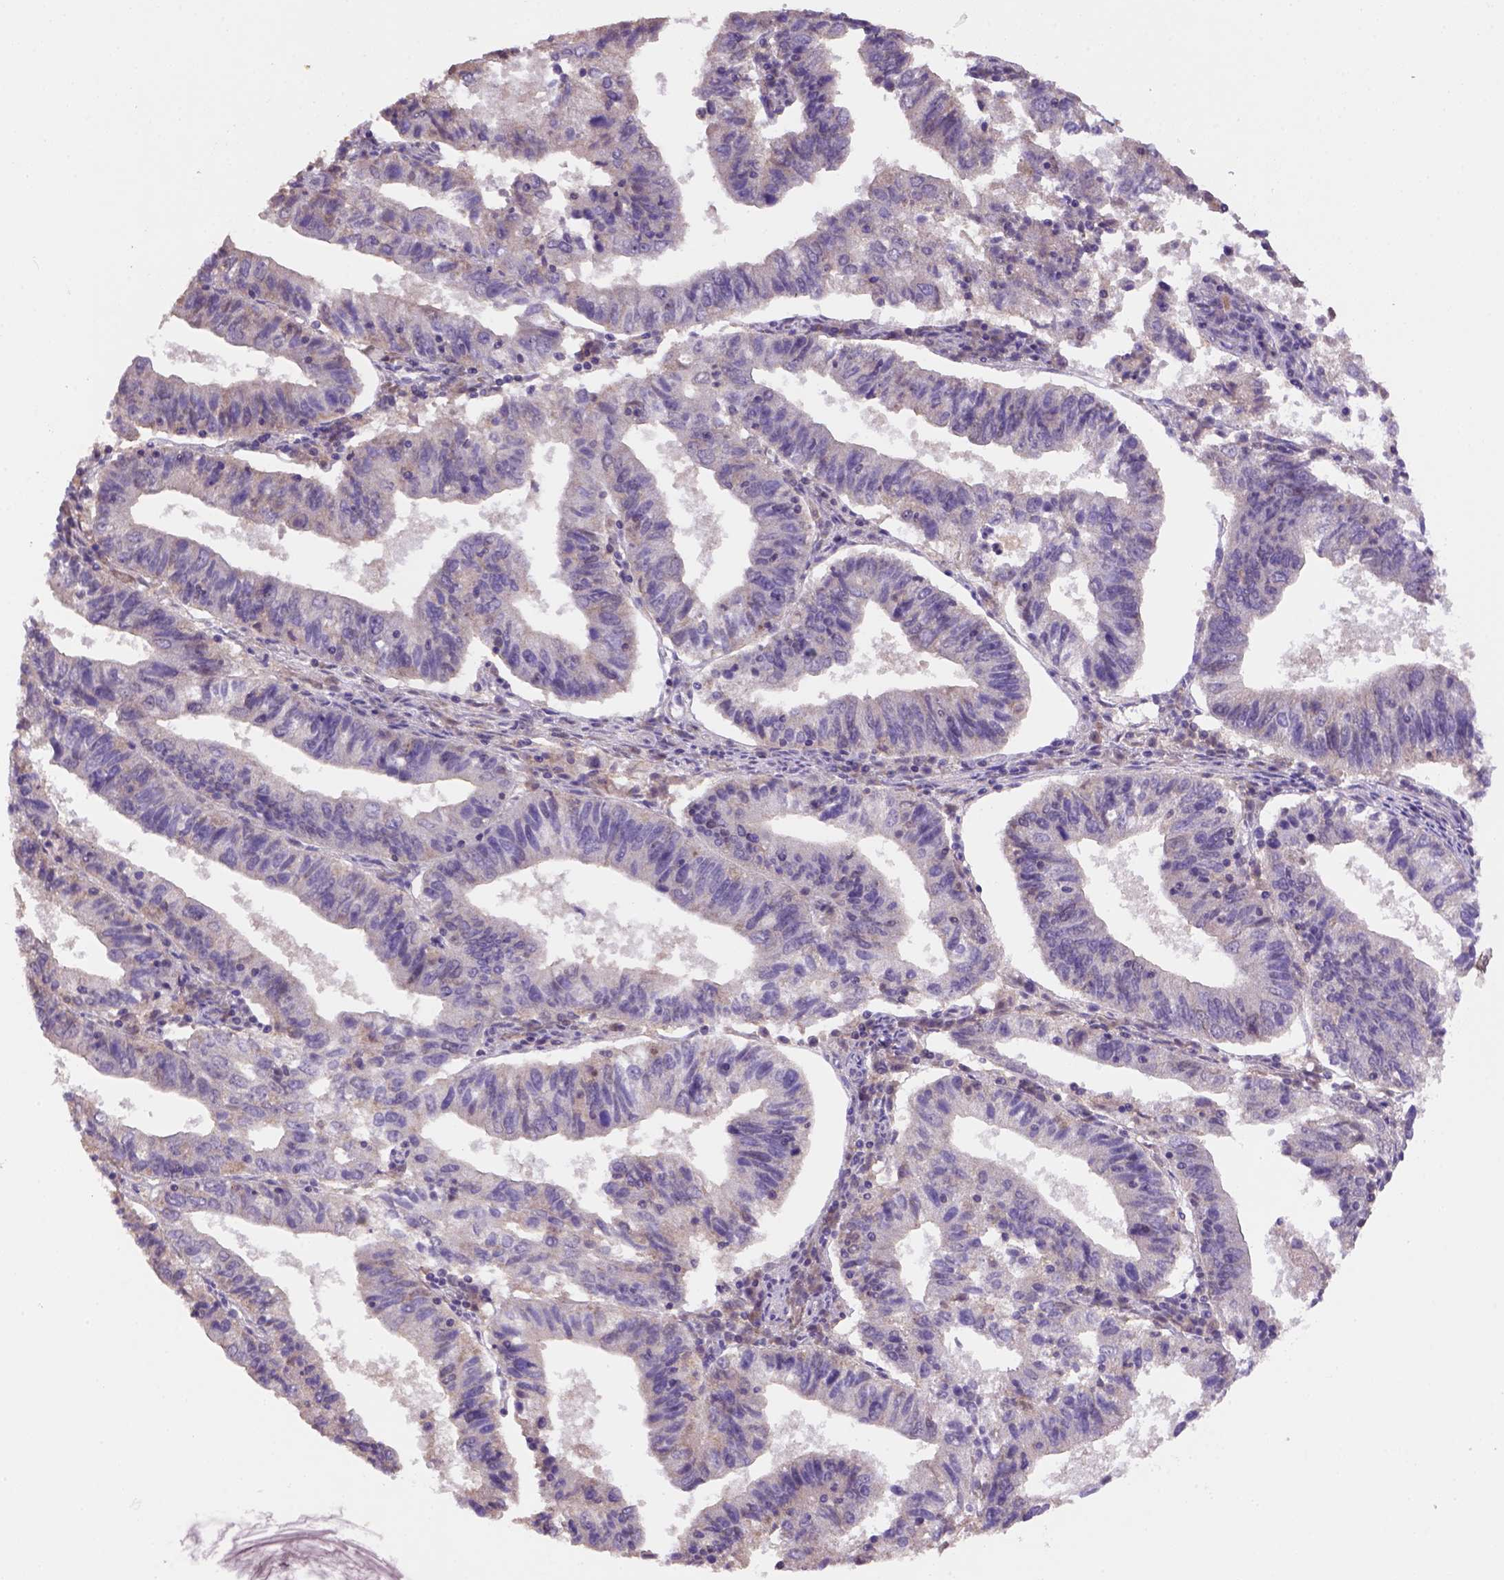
{"staining": {"intensity": "weak", "quantity": "25%-75%", "location": "cytoplasmic/membranous"}, "tissue": "endometrial cancer", "cell_type": "Tumor cells", "image_type": "cancer", "snomed": [{"axis": "morphology", "description": "Adenocarcinoma, NOS"}, {"axis": "topography", "description": "Endometrium"}], "caption": "Approximately 25%-75% of tumor cells in adenocarcinoma (endometrial) reveal weak cytoplasmic/membranous protein positivity as visualized by brown immunohistochemical staining.", "gene": "SCML4", "patient": {"sex": "female", "age": 82}}